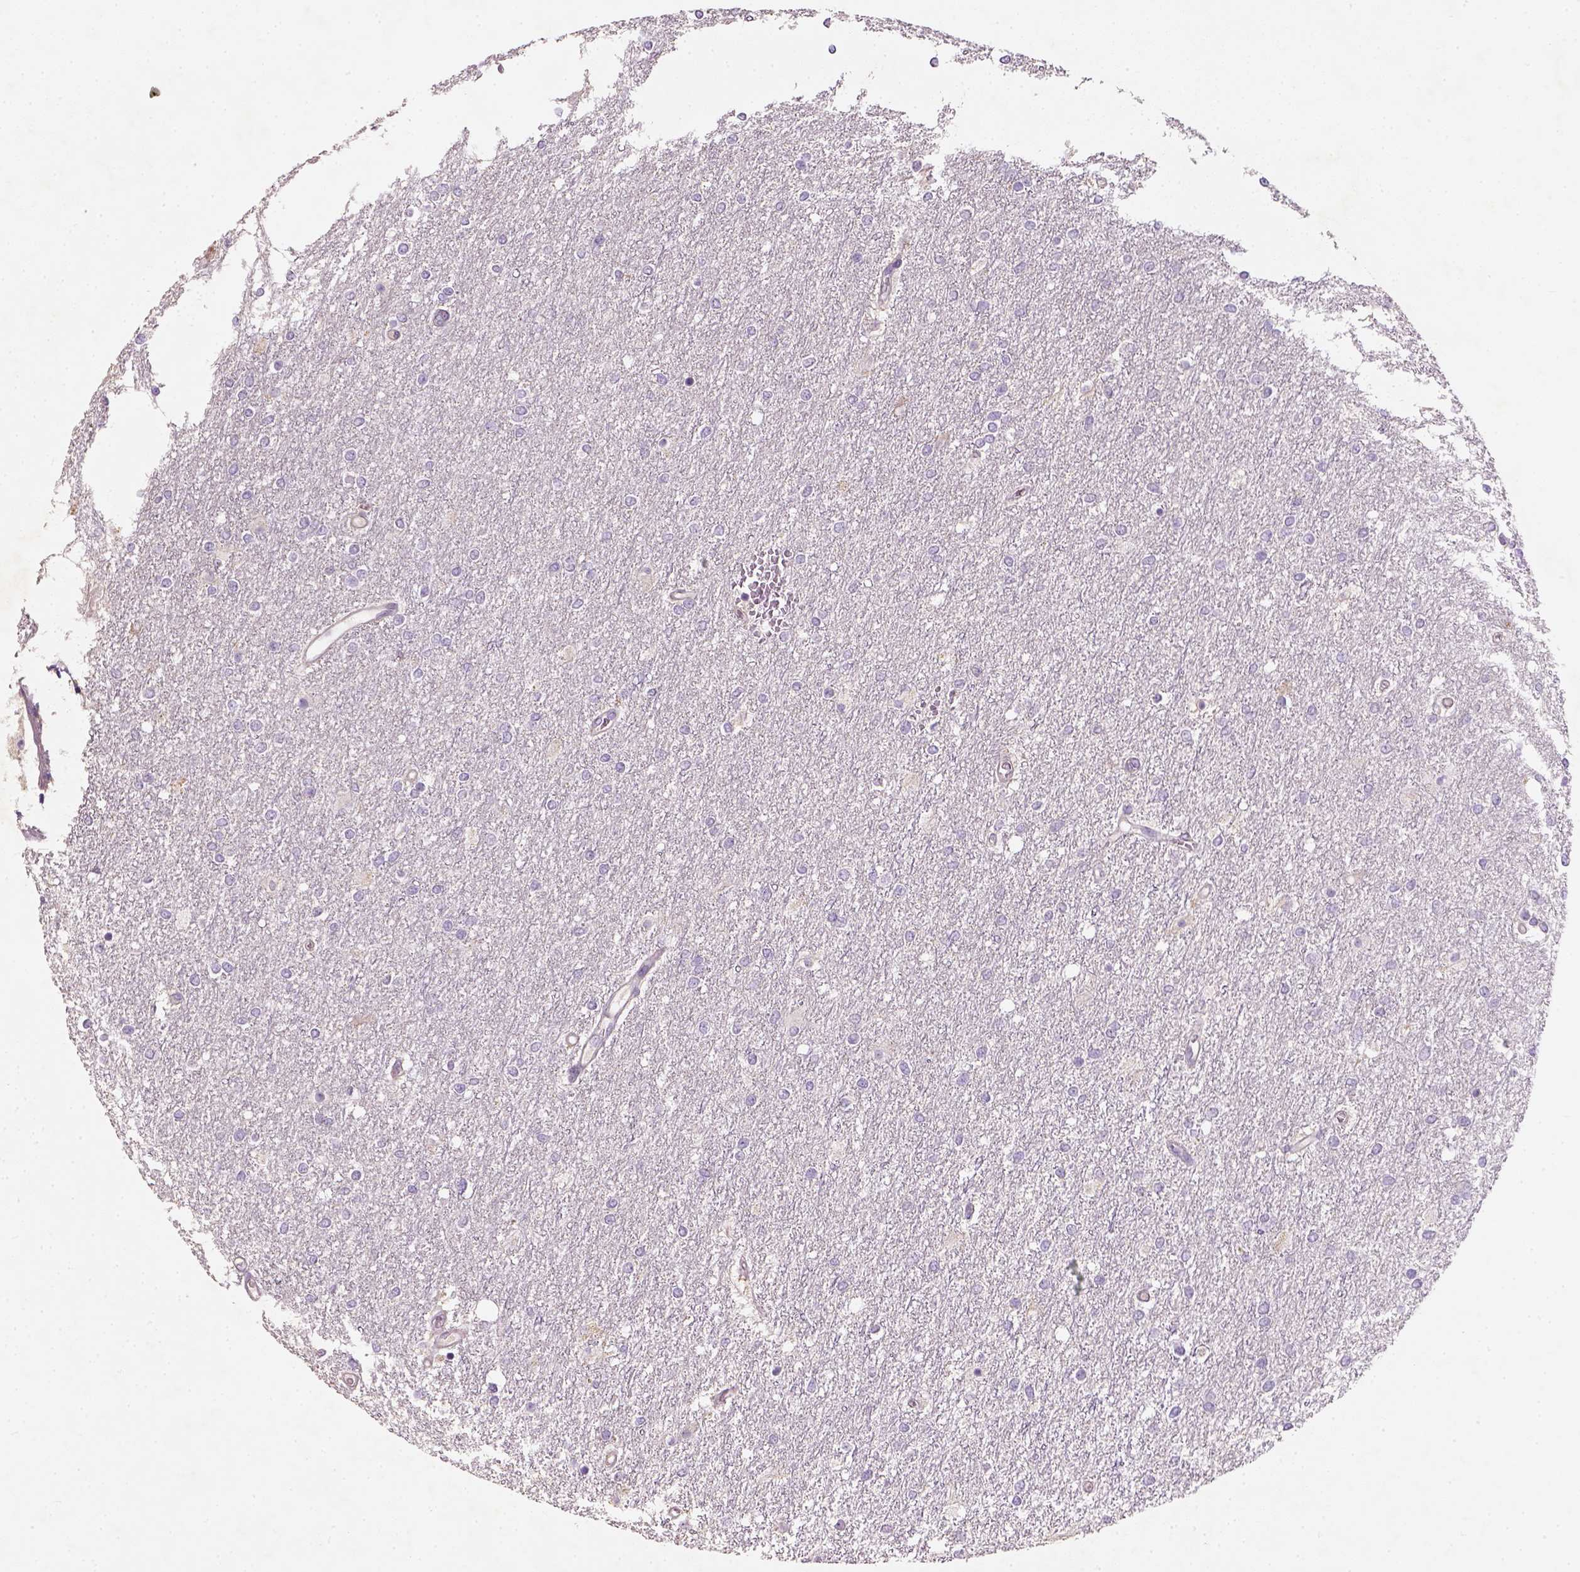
{"staining": {"intensity": "negative", "quantity": "none", "location": "none"}, "tissue": "glioma", "cell_type": "Tumor cells", "image_type": "cancer", "snomed": [{"axis": "morphology", "description": "Glioma, malignant, High grade"}, {"axis": "topography", "description": "Brain"}], "caption": "The histopathology image displays no staining of tumor cells in glioma.", "gene": "NUDT6", "patient": {"sex": "female", "age": 61}}